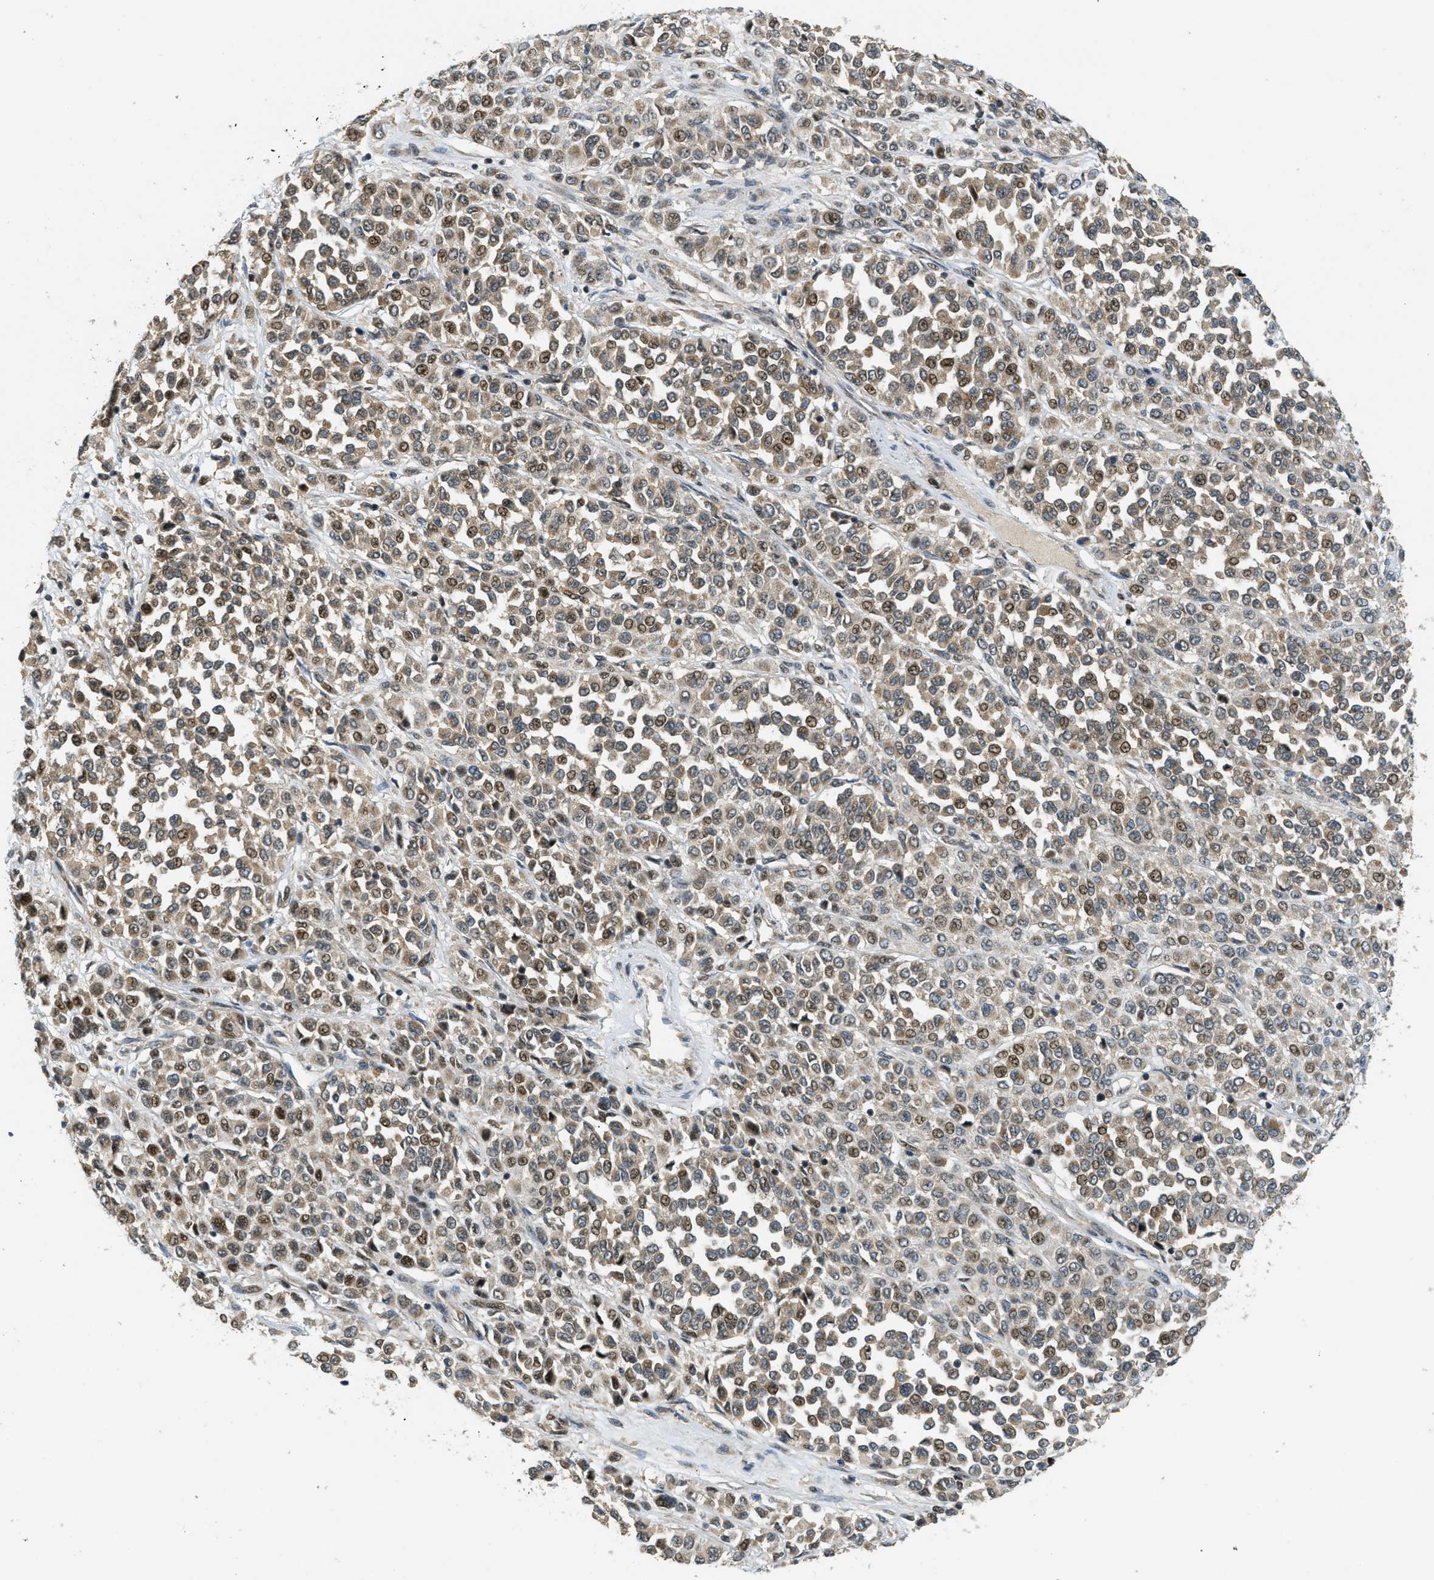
{"staining": {"intensity": "moderate", "quantity": ">75%", "location": "cytoplasmic/membranous,nuclear"}, "tissue": "melanoma", "cell_type": "Tumor cells", "image_type": "cancer", "snomed": [{"axis": "morphology", "description": "Malignant melanoma, Metastatic site"}, {"axis": "topography", "description": "Pancreas"}], "caption": "Protein expression analysis of human melanoma reveals moderate cytoplasmic/membranous and nuclear staining in about >75% of tumor cells.", "gene": "TRAPPC14", "patient": {"sex": "female", "age": 30}}